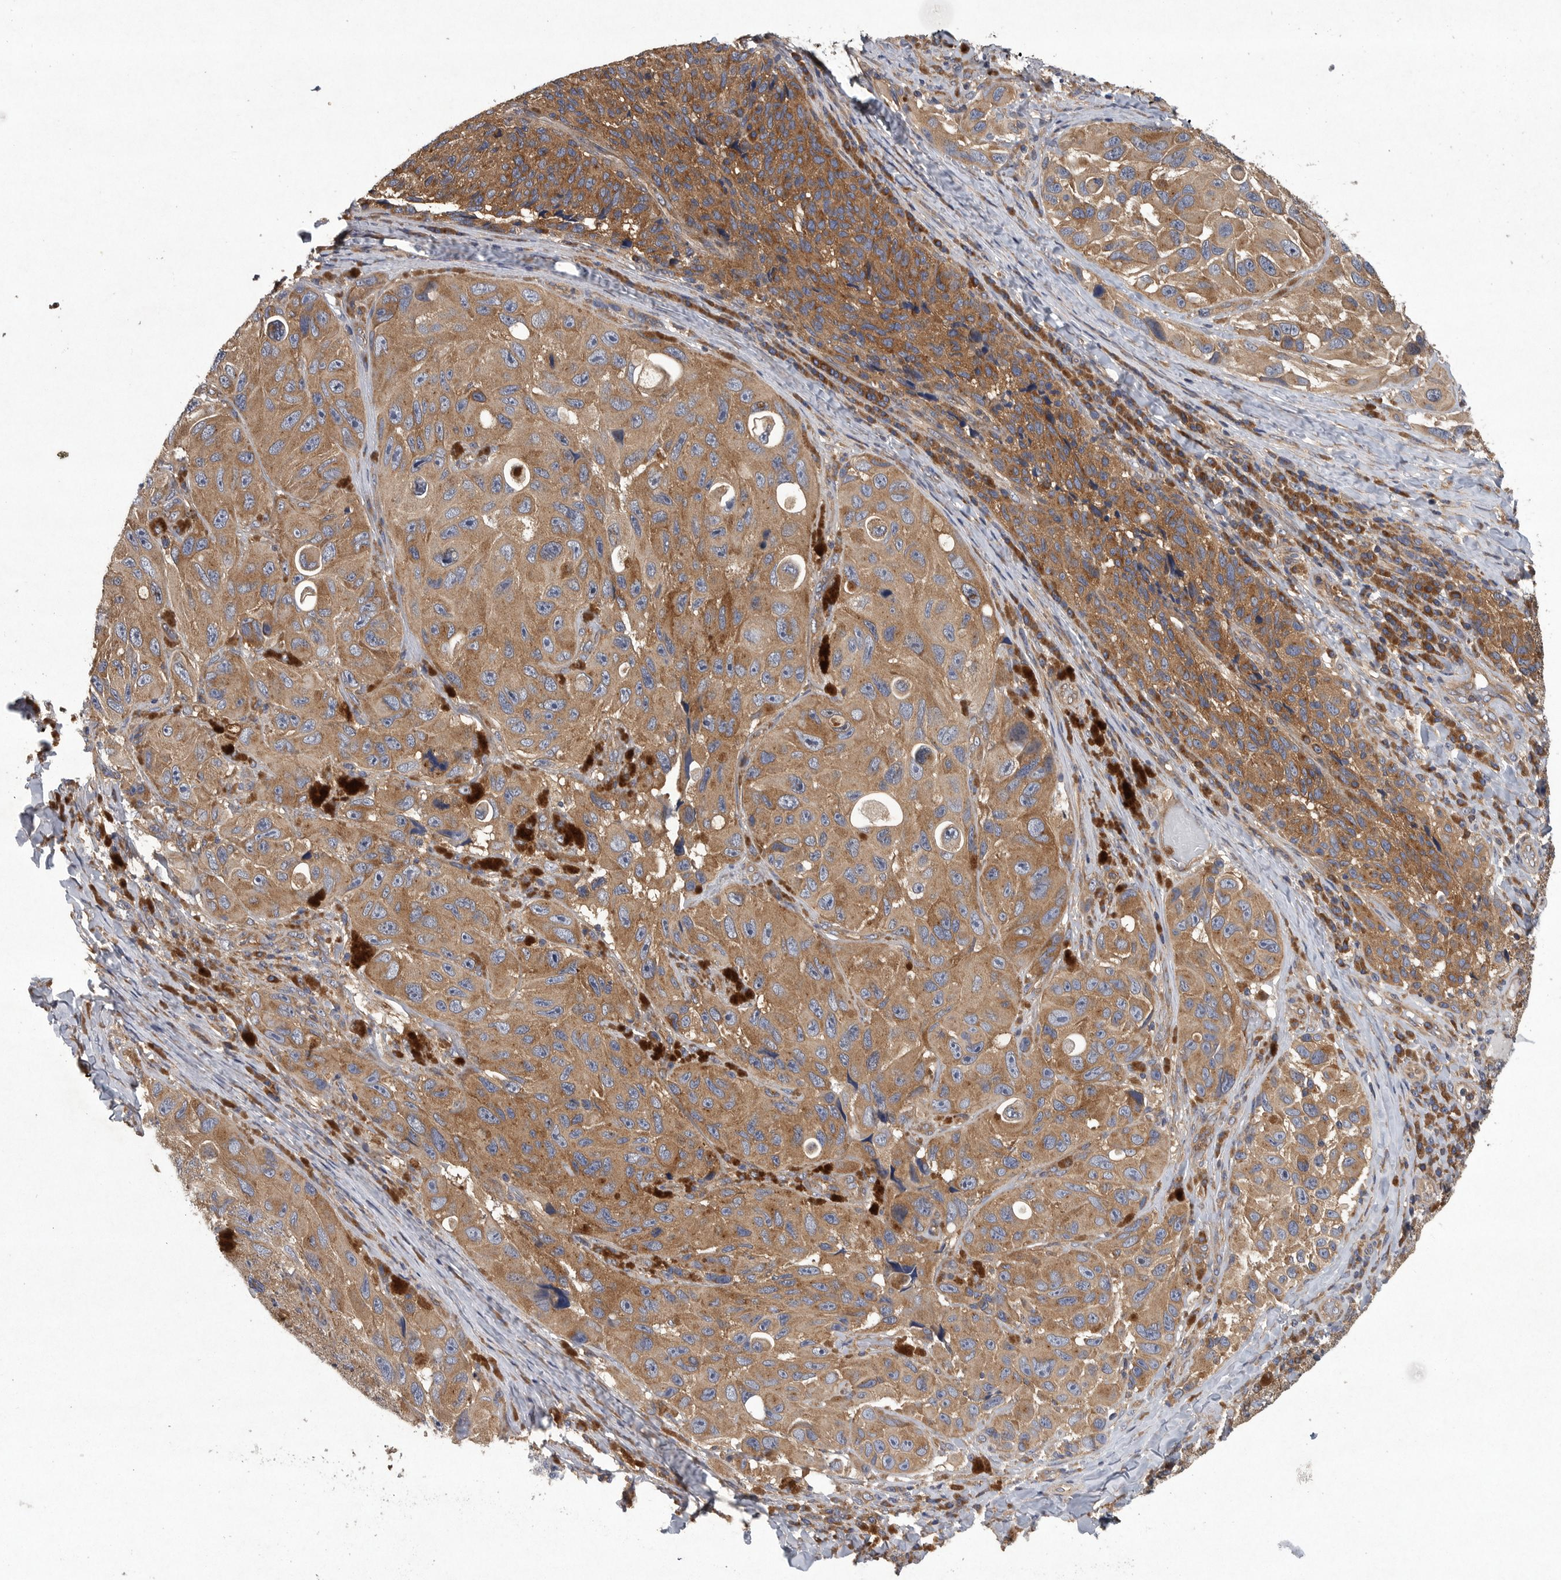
{"staining": {"intensity": "moderate", "quantity": ">75%", "location": "cytoplasmic/membranous"}, "tissue": "melanoma", "cell_type": "Tumor cells", "image_type": "cancer", "snomed": [{"axis": "morphology", "description": "Malignant melanoma, NOS"}, {"axis": "topography", "description": "Skin"}], "caption": "Brown immunohistochemical staining in human malignant melanoma reveals moderate cytoplasmic/membranous positivity in about >75% of tumor cells. The staining was performed using DAB, with brown indicating positive protein expression. Nuclei are stained blue with hematoxylin.", "gene": "OXR1", "patient": {"sex": "female", "age": 73}}